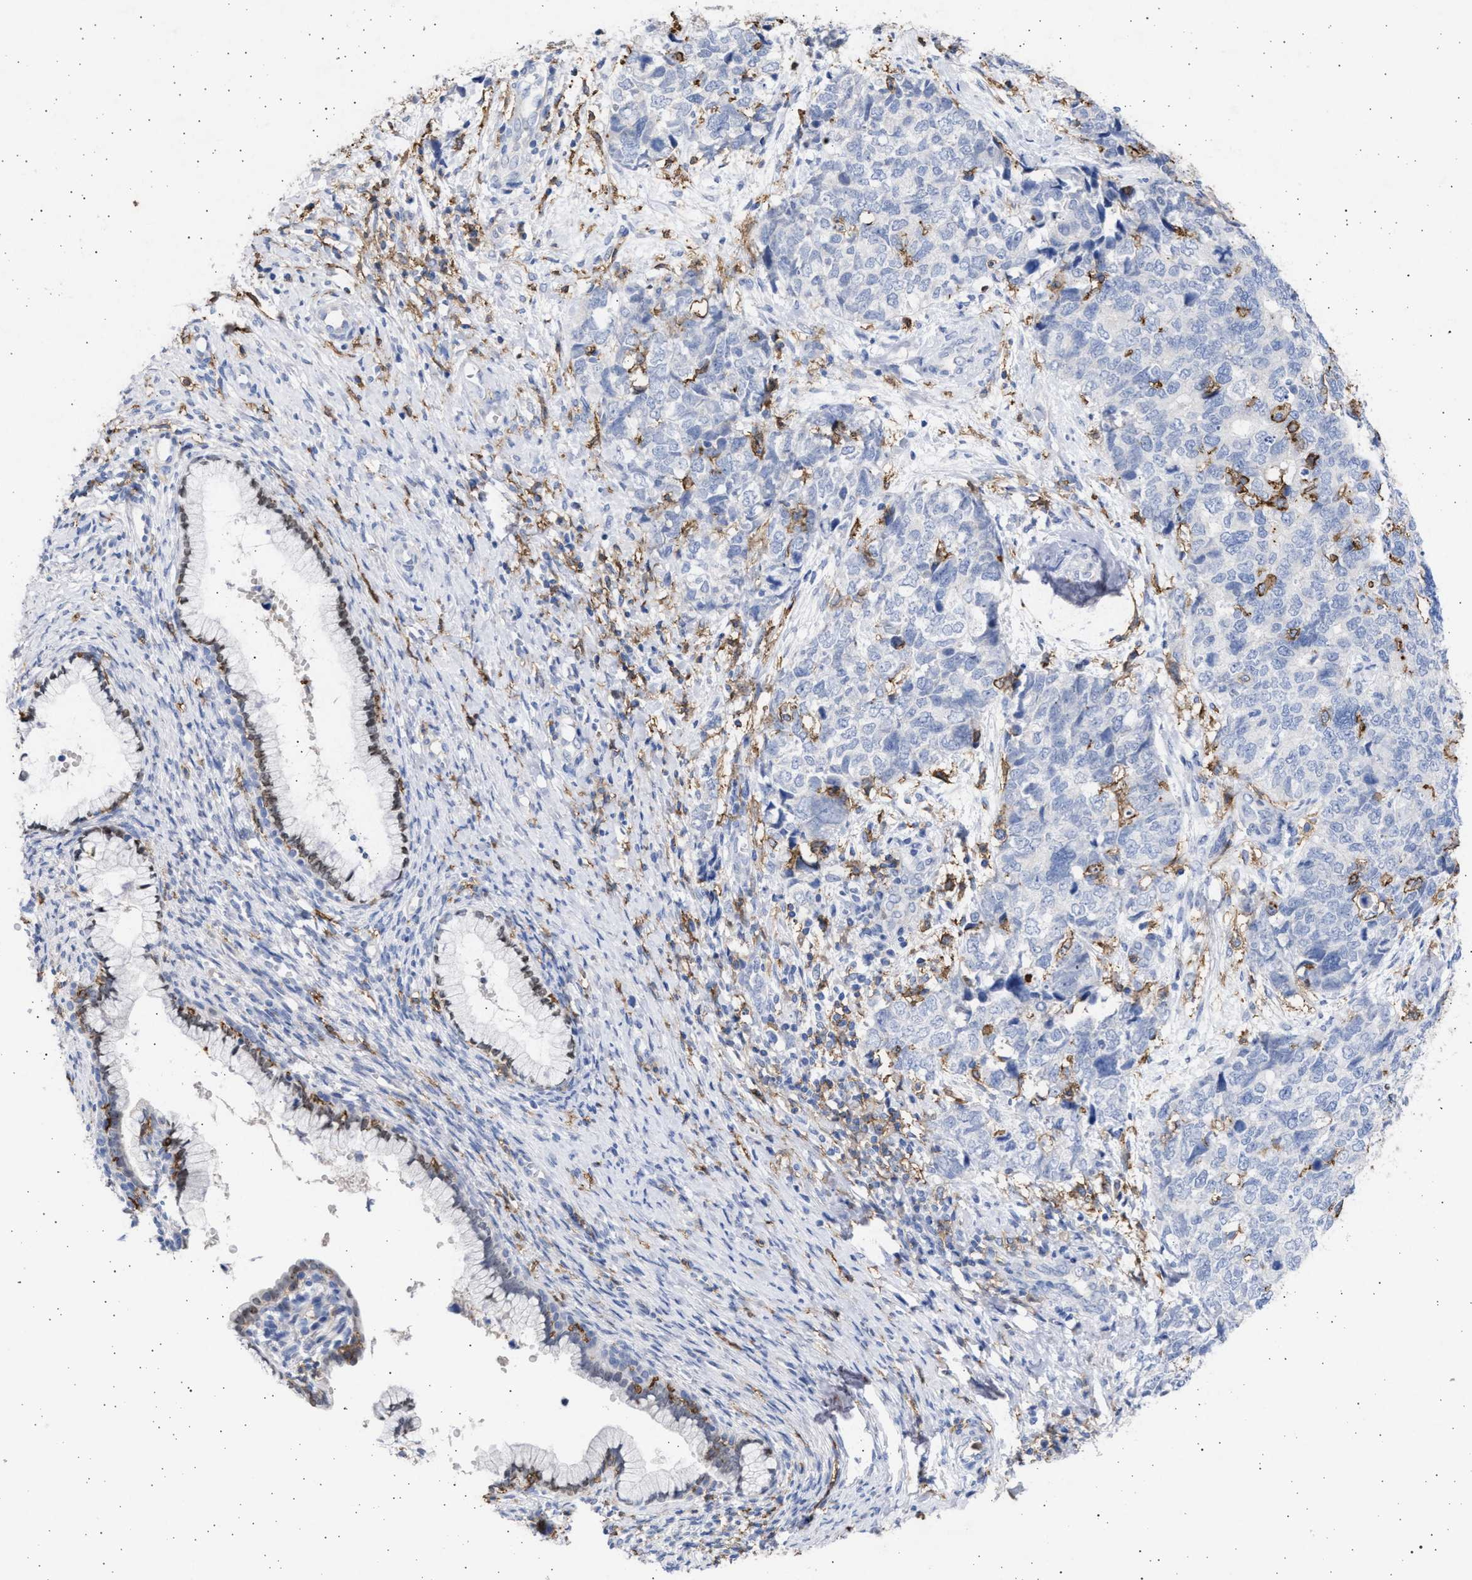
{"staining": {"intensity": "negative", "quantity": "none", "location": "none"}, "tissue": "cervical cancer", "cell_type": "Tumor cells", "image_type": "cancer", "snomed": [{"axis": "morphology", "description": "Squamous cell carcinoma, NOS"}, {"axis": "topography", "description": "Cervix"}], "caption": "Tumor cells are negative for brown protein staining in cervical cancer.", "gene": "FCER1A", "patient": {"sex": "female", "age": 63}}